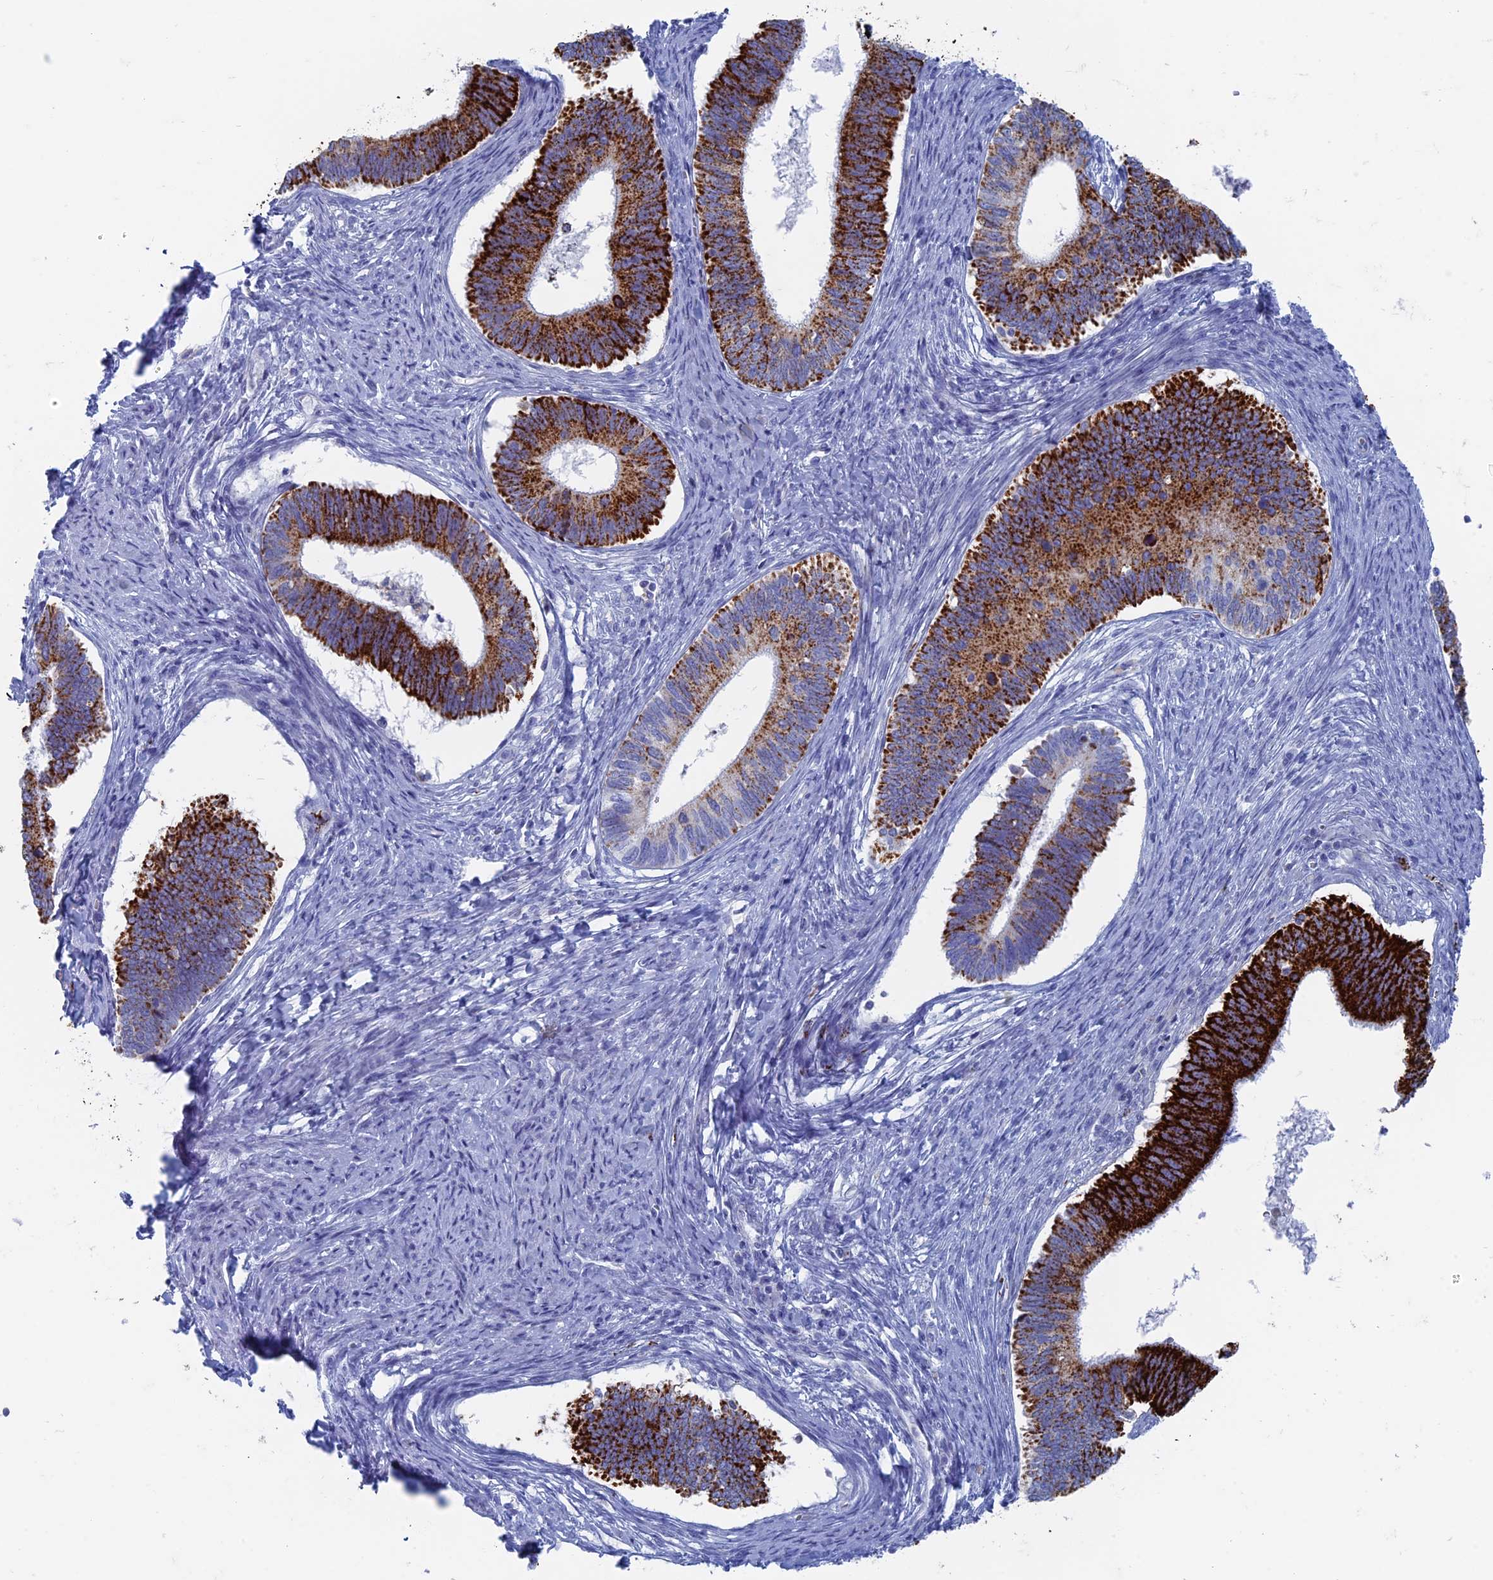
{"staining": {"intensity": "strong", "quantity": ">75%", "location": "cytoplasmic/membranous"}, "tissue": "cervical cancer", "cell_type": "Tumor cells", "image_type": "cancer", "snomed": [{"axis": "morphology", "description": "Adenocarcinoma, NOS"}, {"axis": "topography", "description": "Cervix"}], "caption": "A brown stain shows strong cytoplasmic/membranous staining of a protein in cervical cancer (adenocarcinoma) tumor cells.", "gene": "ALMS1", "patient": {"sex": "female", "age": 42}}